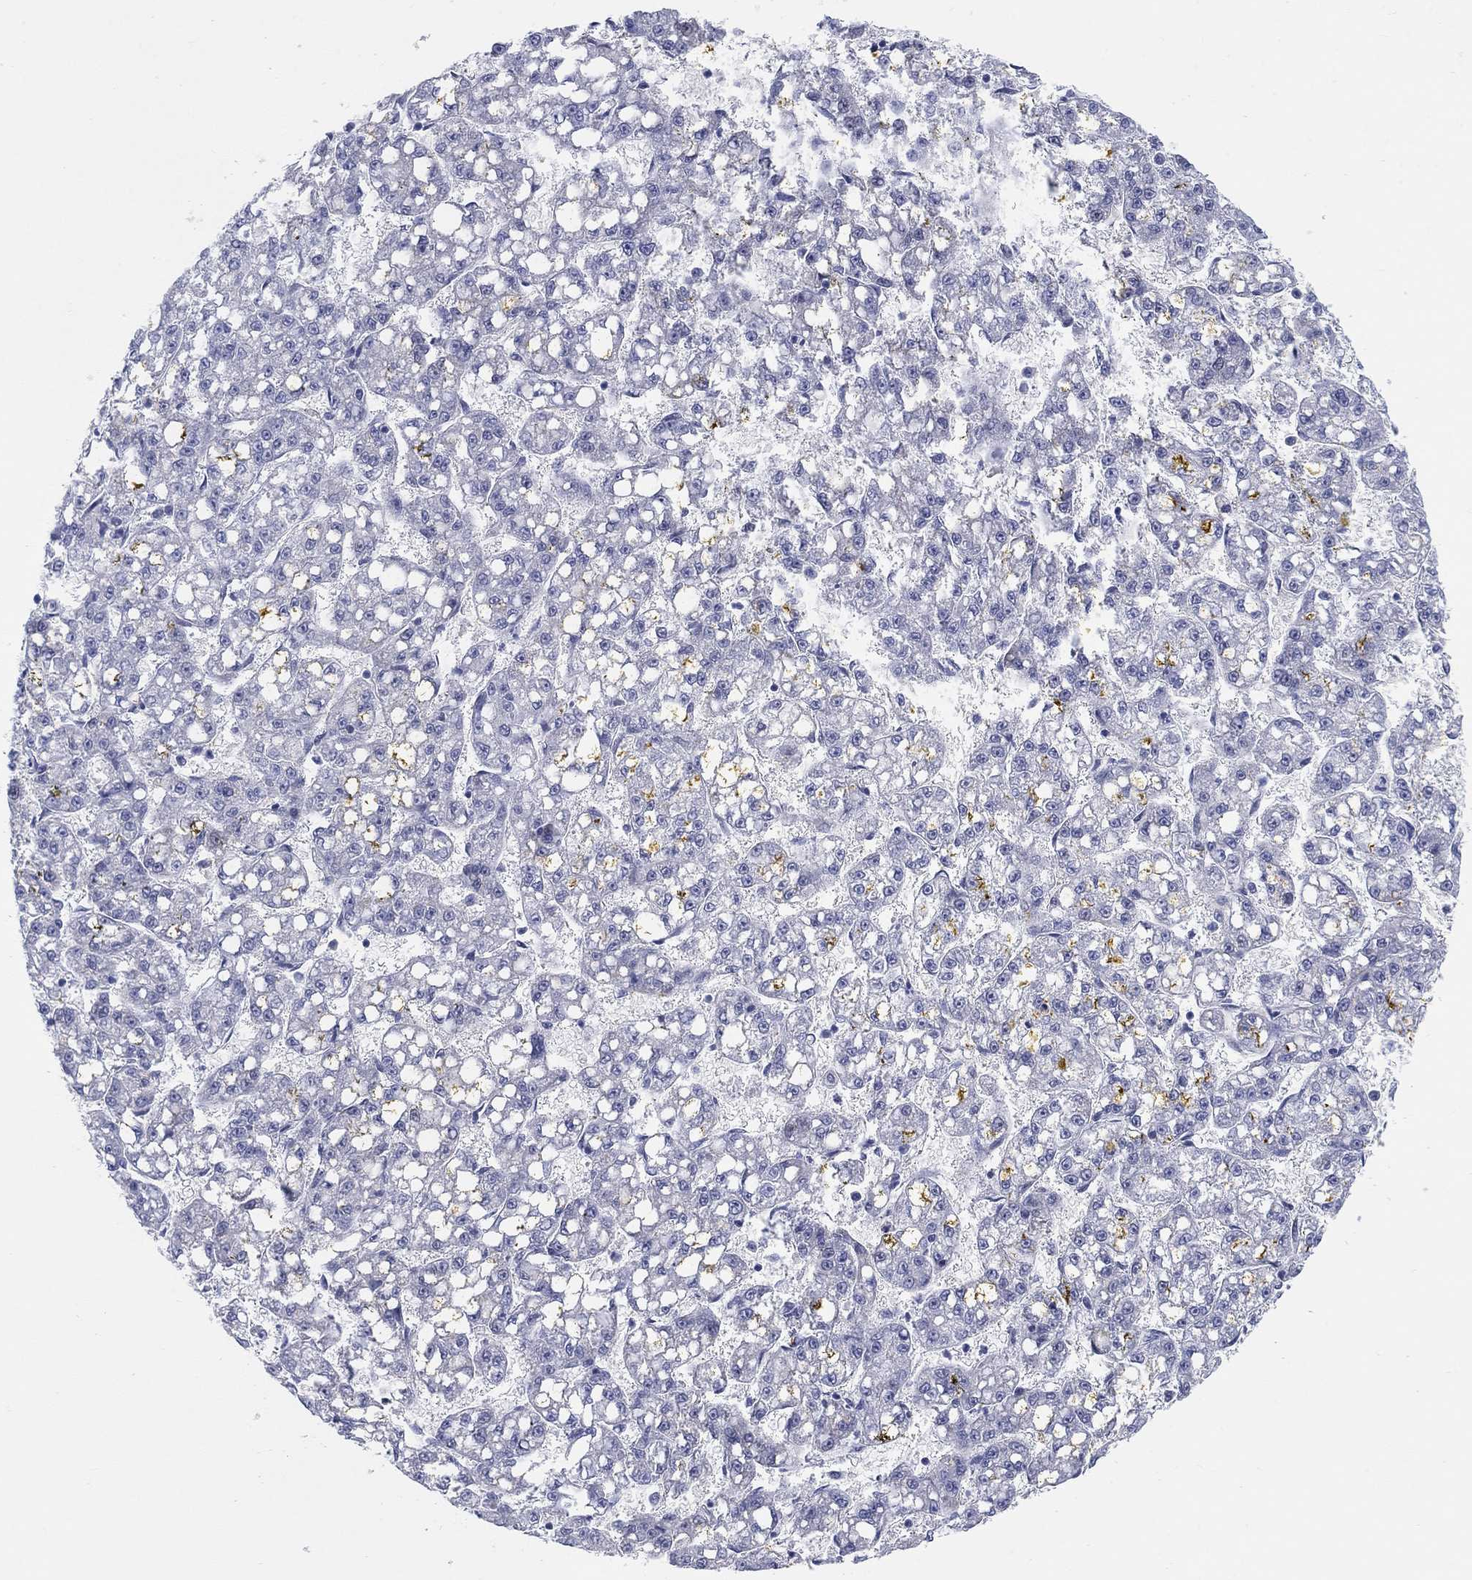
{"staining": {"intensity": "negative", "quantity": "none", "location": "none"}, "tissue": "liver cancer", "cell_type": "Tumor cells", "image_type": "cancer", "snomed": [{"axis": "morphology", "description": "Carcinoma, Hepatocellular, NOS"}, {"axis": "topography", "description": "Liver"}], "caption": "A photomicrograph of human hepatocellular carcinoma (liver) is negative for staining in tumor cells. The staining was performed using DAB (3,3'-diaminobenzidine) to visualize the protein expression in brown, while the nuclei were stained in blue with hematoxylin (Magnification: 20x).", "gene": "HEATR4", "patient": {"sex": "female", "age": 65}}